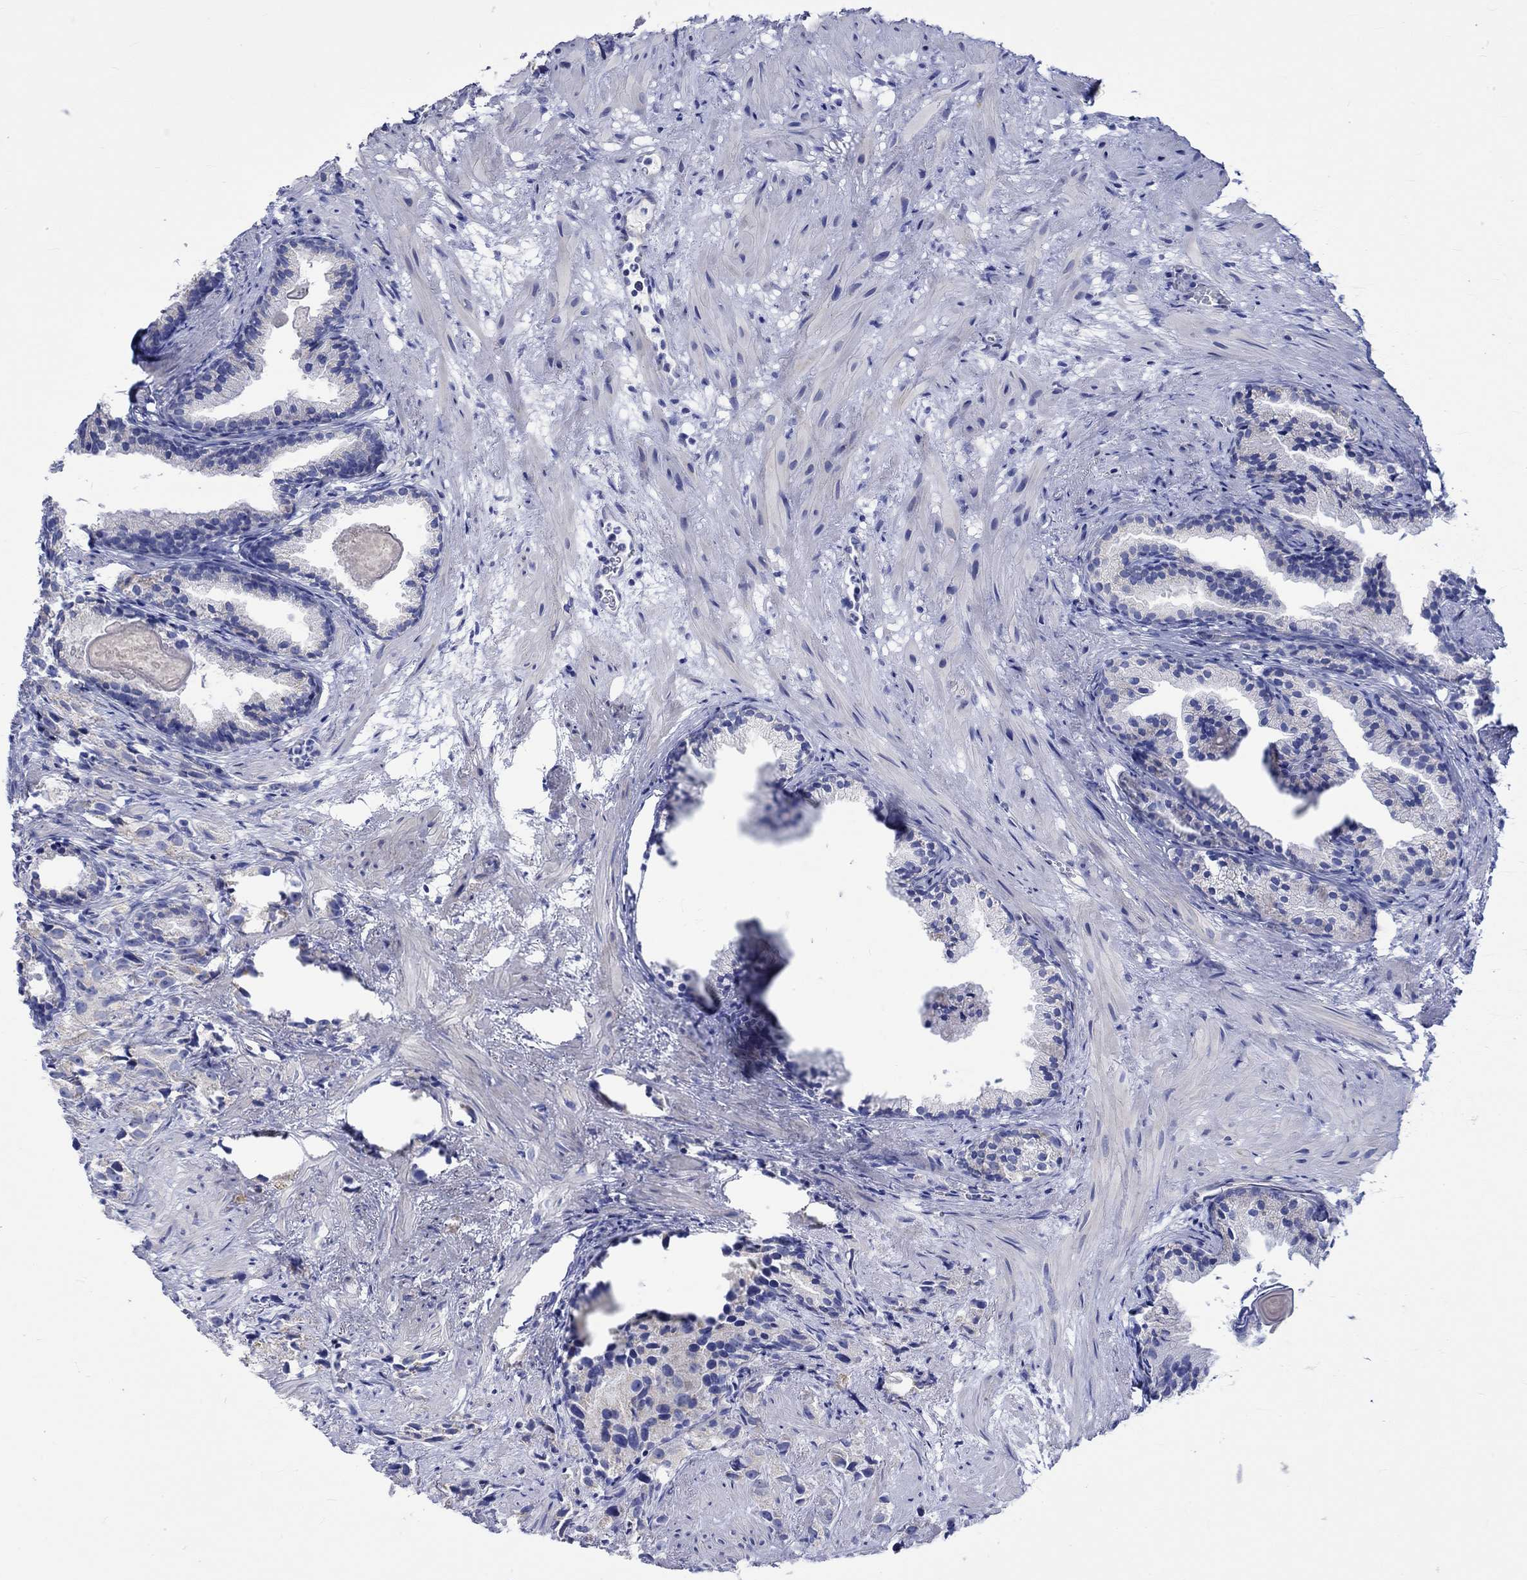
{"staining": {"intensity": "negative", "quantity": "none", "location": "none"}, "tissue": "prostate cancer", "cell_type": "Tumor cells", "image_type": "cancer", "snomed": [{"axis": "morphology", "description": "Adenocarcinoma, High grade"}, {"axis": "topography", "description": "Prostate"}], "caption": "An immunohistochemistry (IHC) micrograph of high-grade adenocarcinoma (prostate) is shown. There is no staining in tumor cells of high-grade adenocarcinoma (prostate).", "gene": "HARBI1", "patient": {"sex": "male", "age": 90}}